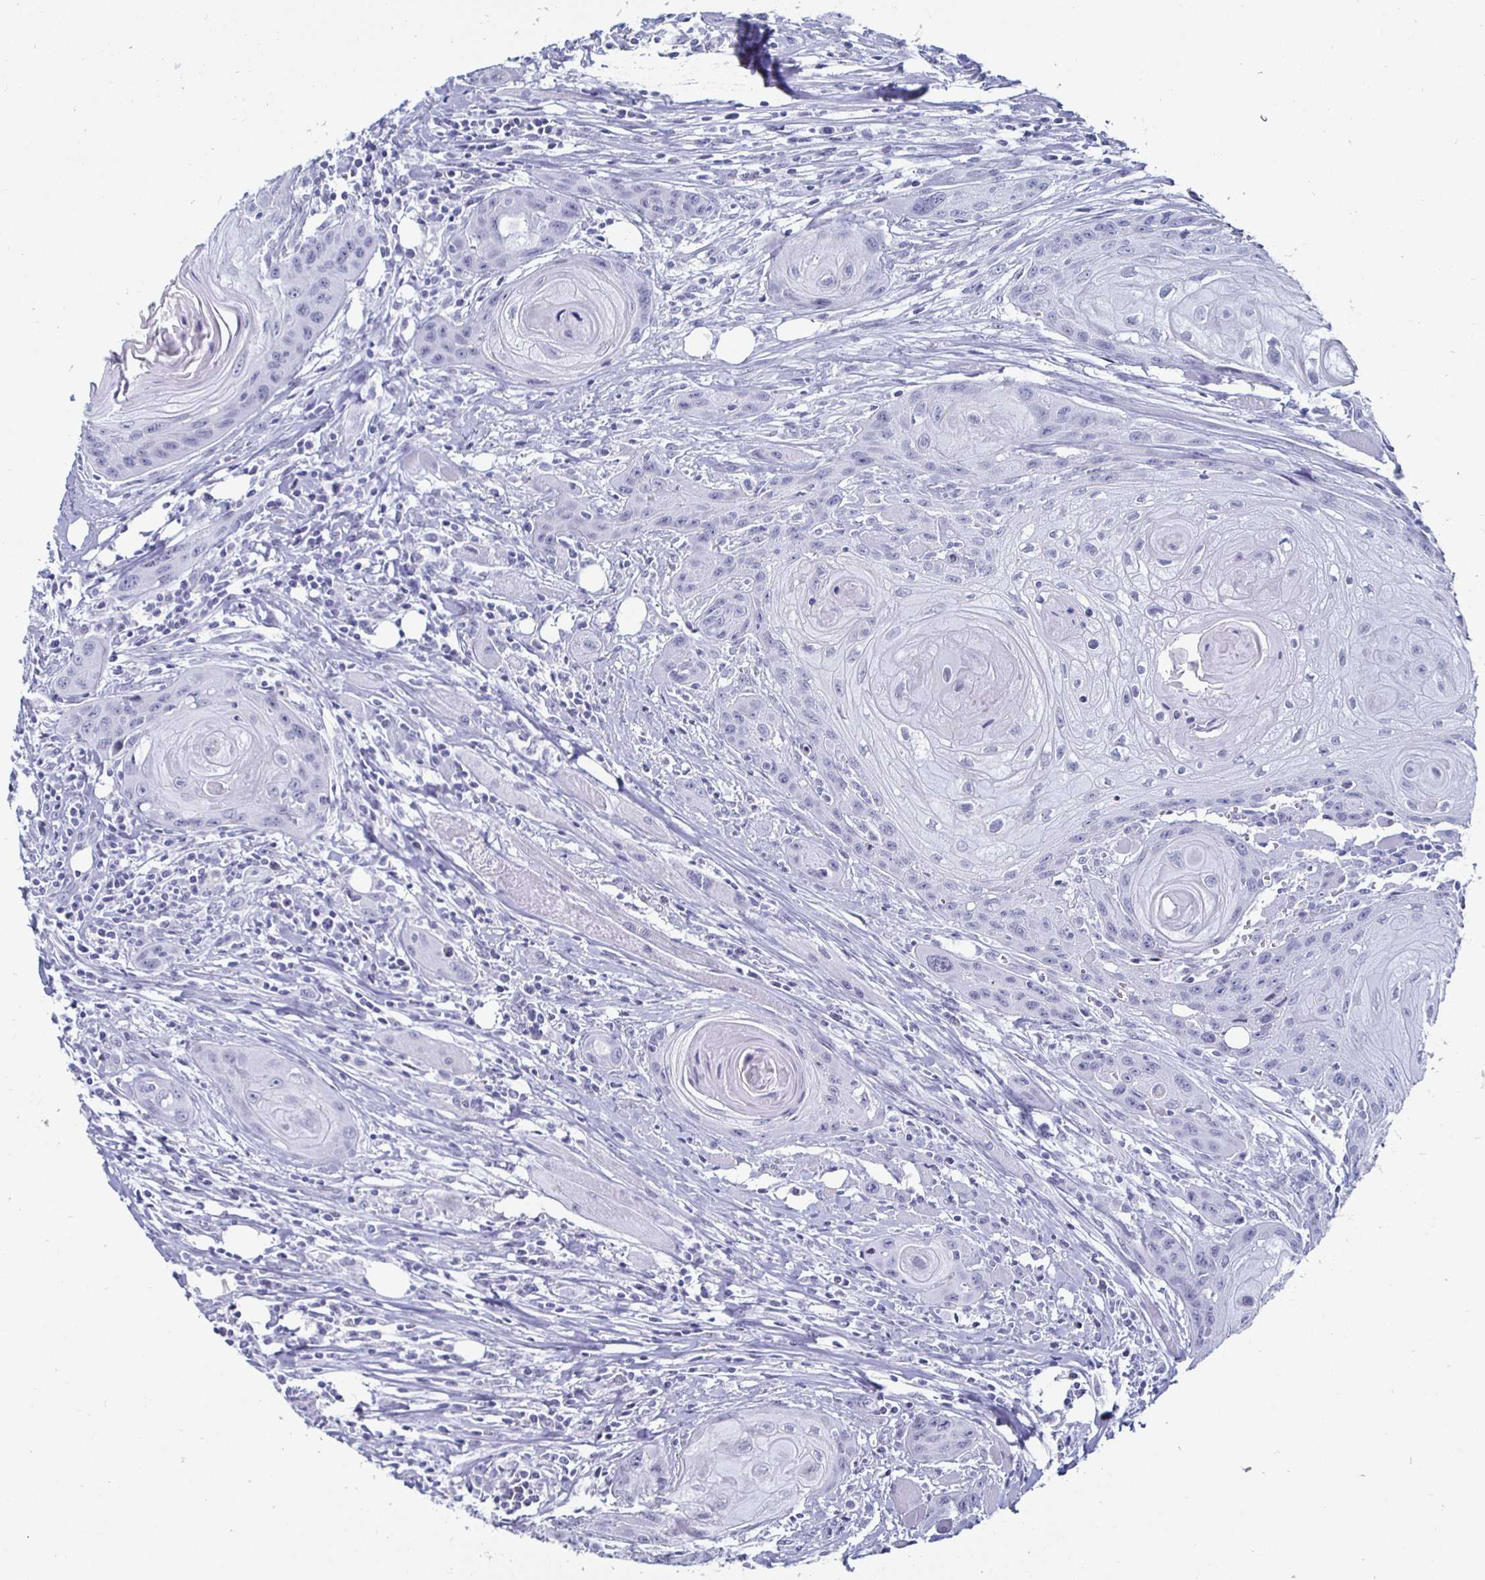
{"staining": {"intensity": "negative", "quantity": "none", "location": "none"}, "tissue": "head and neck cancer", "cell_type": "Tumor cells", "image_type": "cancer", "snomed": [{"axis": "morphology", "description": "Squamous cell carcinoma, NOS"}, {"axis": "topography", "description": "Oral tissue"}, {"axis": "topography", "description": "Head-Neck"}], "caption": "Human head and neck cancer stained for a protein using IHC shows no expression in tumor cells.", "gene": "KRT4", "patient": {"sex": "male", "age": 58}}